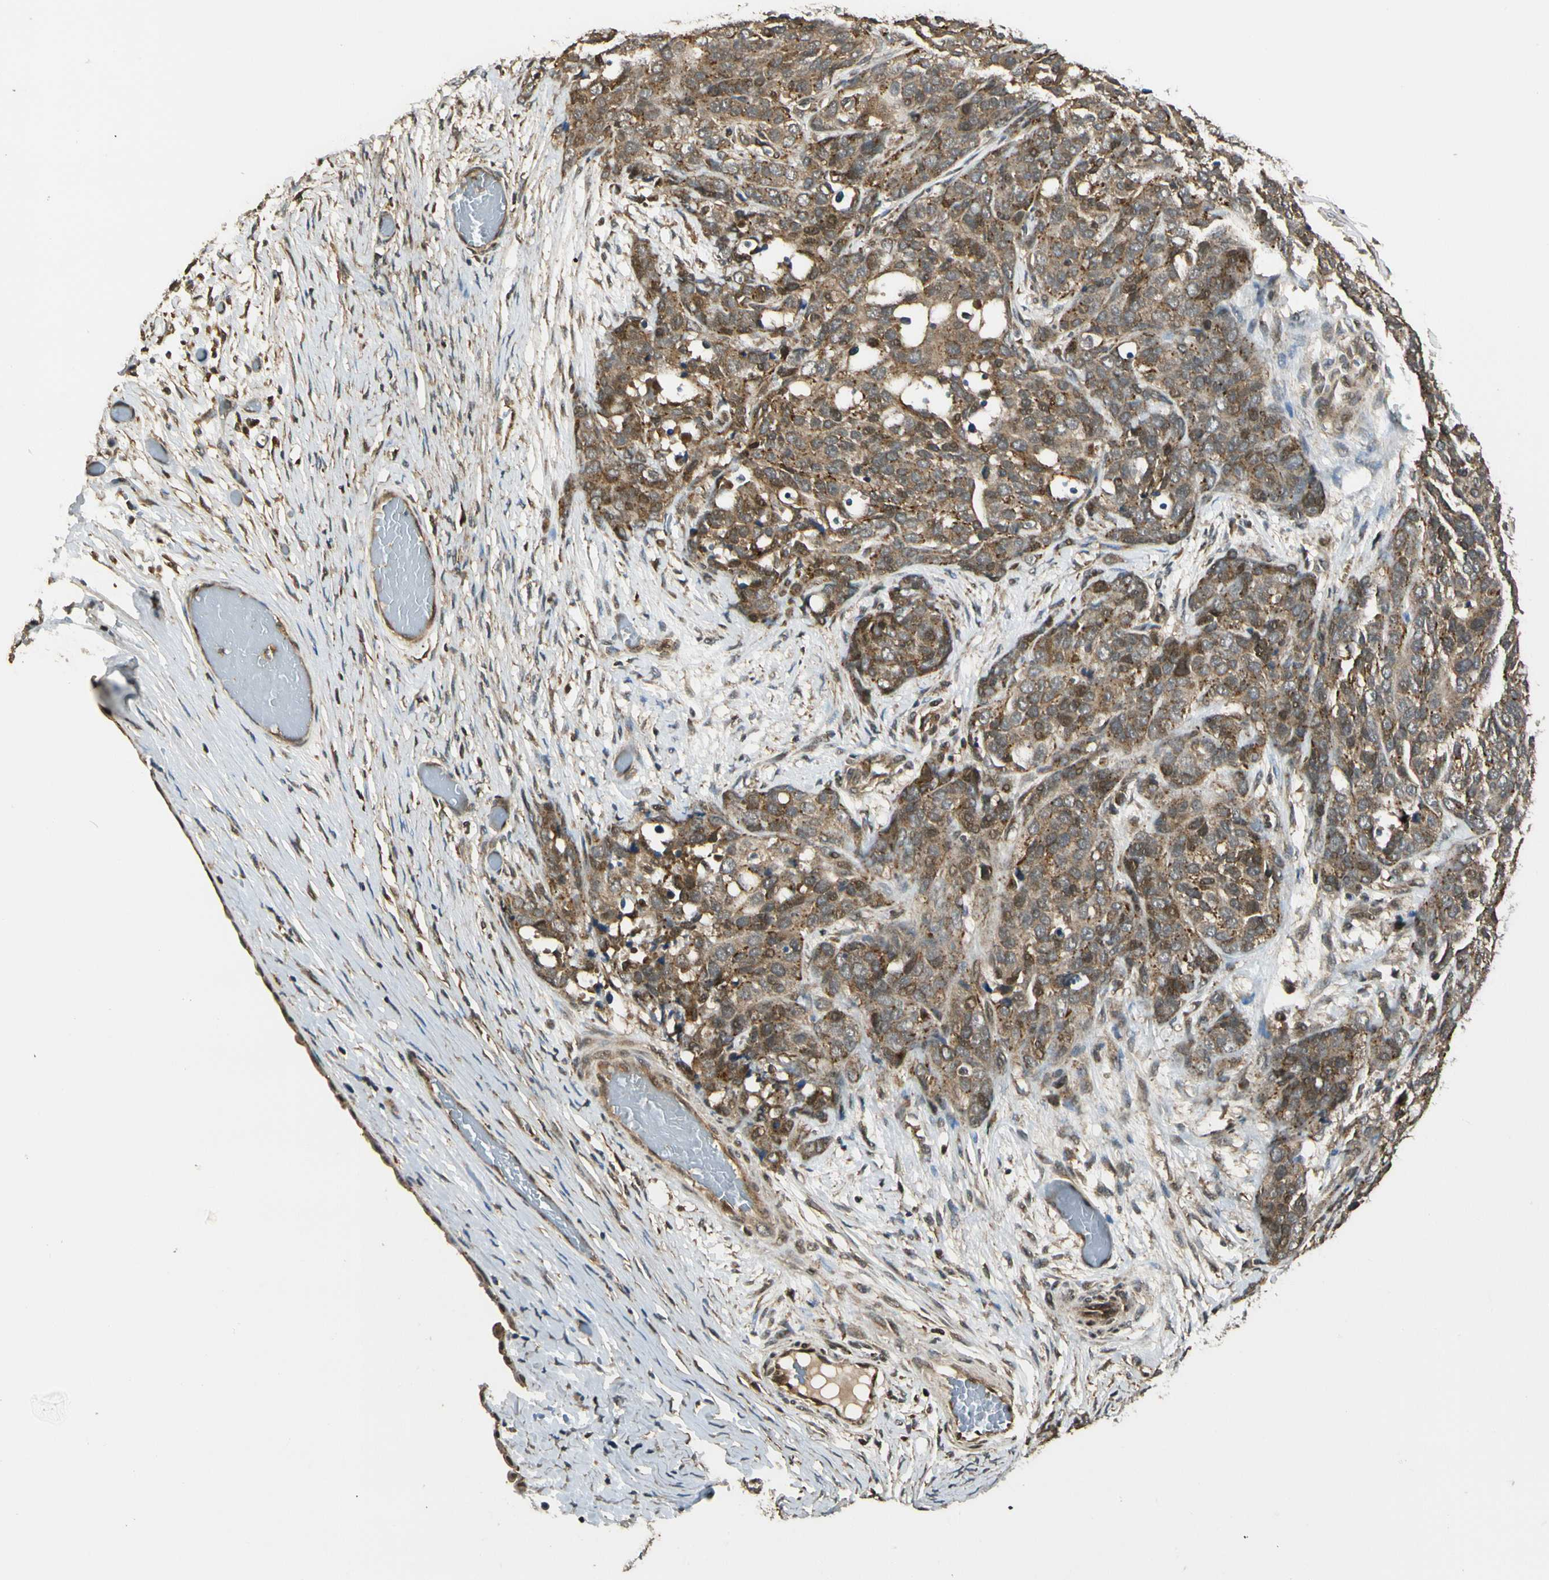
{"staining": {"intensity": "weak", "quantity": ">75%", "location": "cytoplasmic/membranous"}, "tissue": "ovarian cancer", "cell_type": "Tumor cells", "image_type": "cancer", "snomed": [{"axis": "morphology", "description": "Cystadenocarcinoma, serous, NOS"}, {"axis": "topography", "description": "Ovary"}], "caption": "DAB (3,3'-diaminobenzidine) immunohistochemical staining of human ovarian cancer (serous cystadenocarcinoma) reveals weak cytoplasmic/membranous protein expression in approximately >75% of tumor cells. (DAB (3,3'-diaminobenzidine) IHC with brightfield microscopy, high magnification).", "gene": "LAMTOR1", "patient": {"sex": "female", "age": 44}}